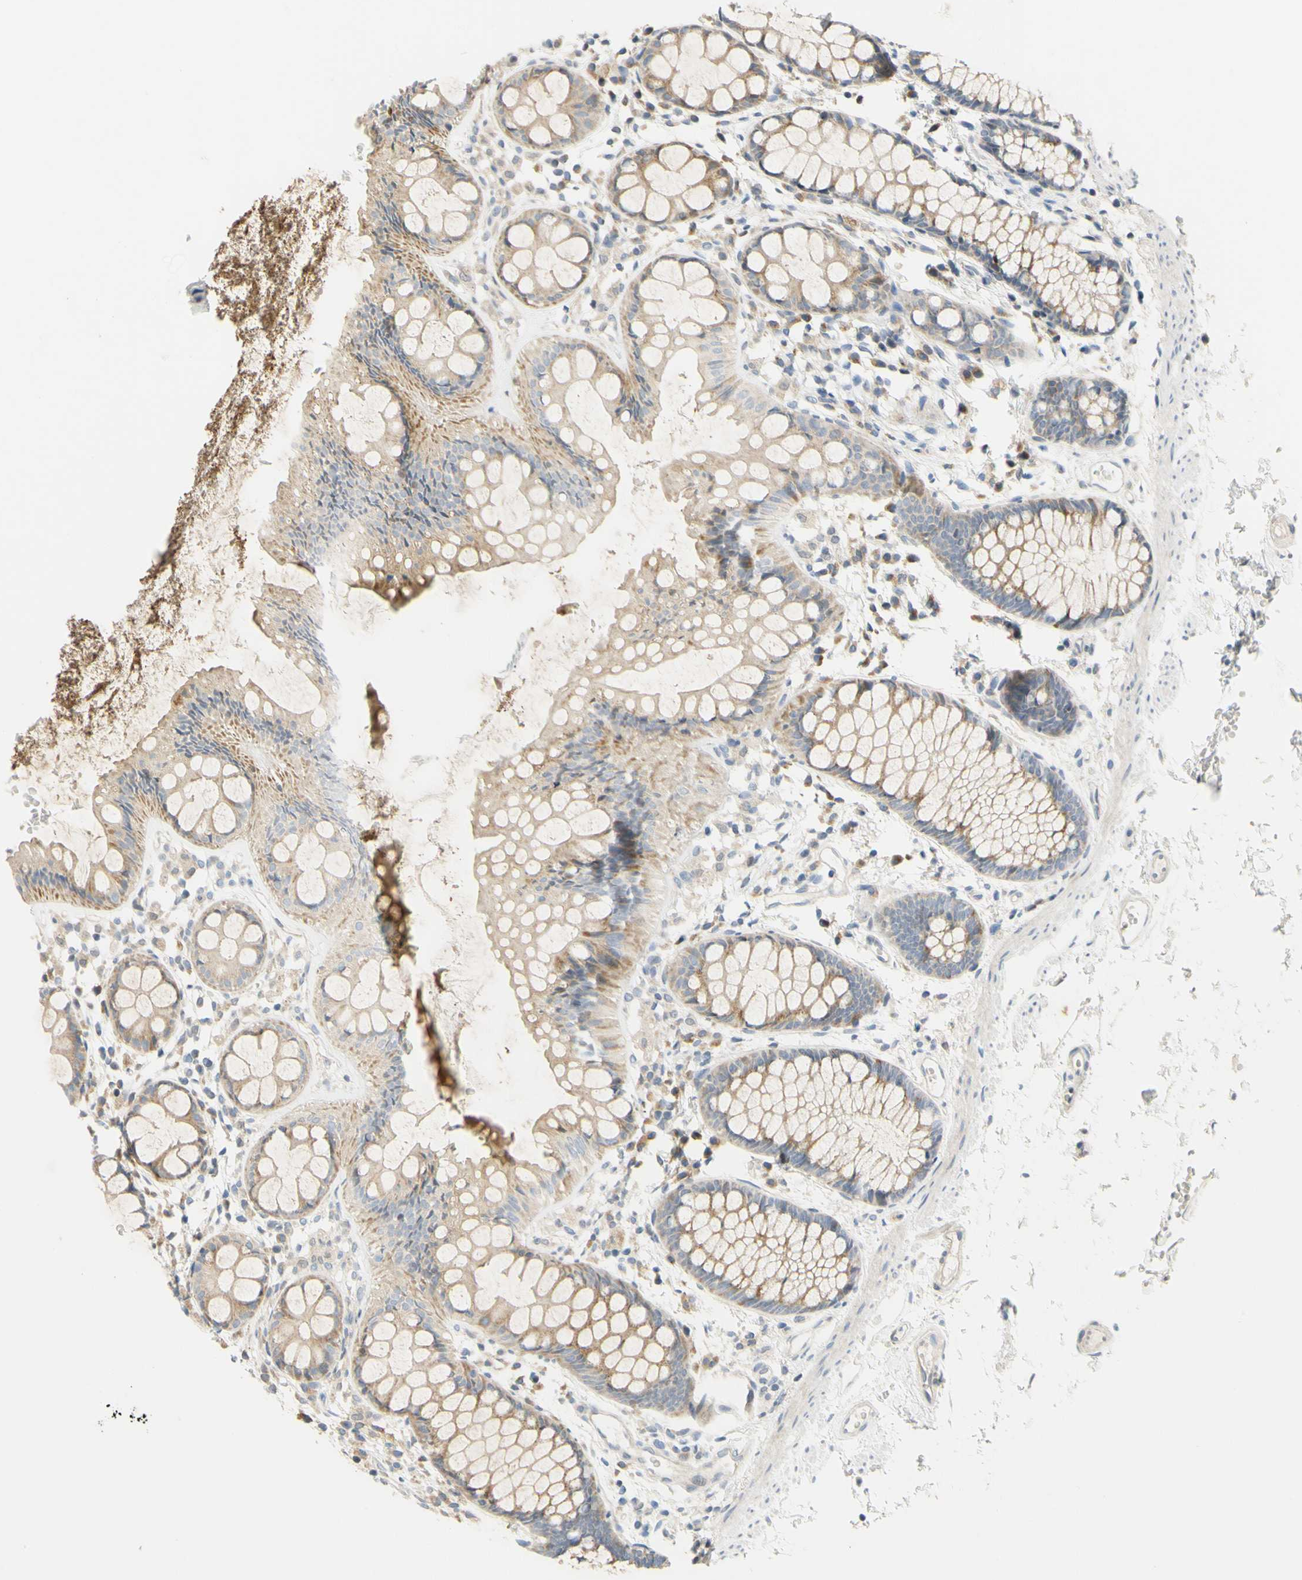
{"staining": {"intensity": "weak", "quantity": ">75%", "location": "cytoplasmic/membranous"}, "tissue": "rectum", "cell_type": "Glandular cells", "image_type": "normal", "snomed": [{"axis": "morphology", "description": "Normal tissue, NOS"}, {"axis": "topography", "description": "Rectum"}], "caption": "This histopathology image reveals IHC staining of unremarkable human rectum, with low weak cytoplasmic/membranous expression in about >75% of glandular cells.", "gene": "CCNB2", "patient": {"sex": "female", "age": 66}}